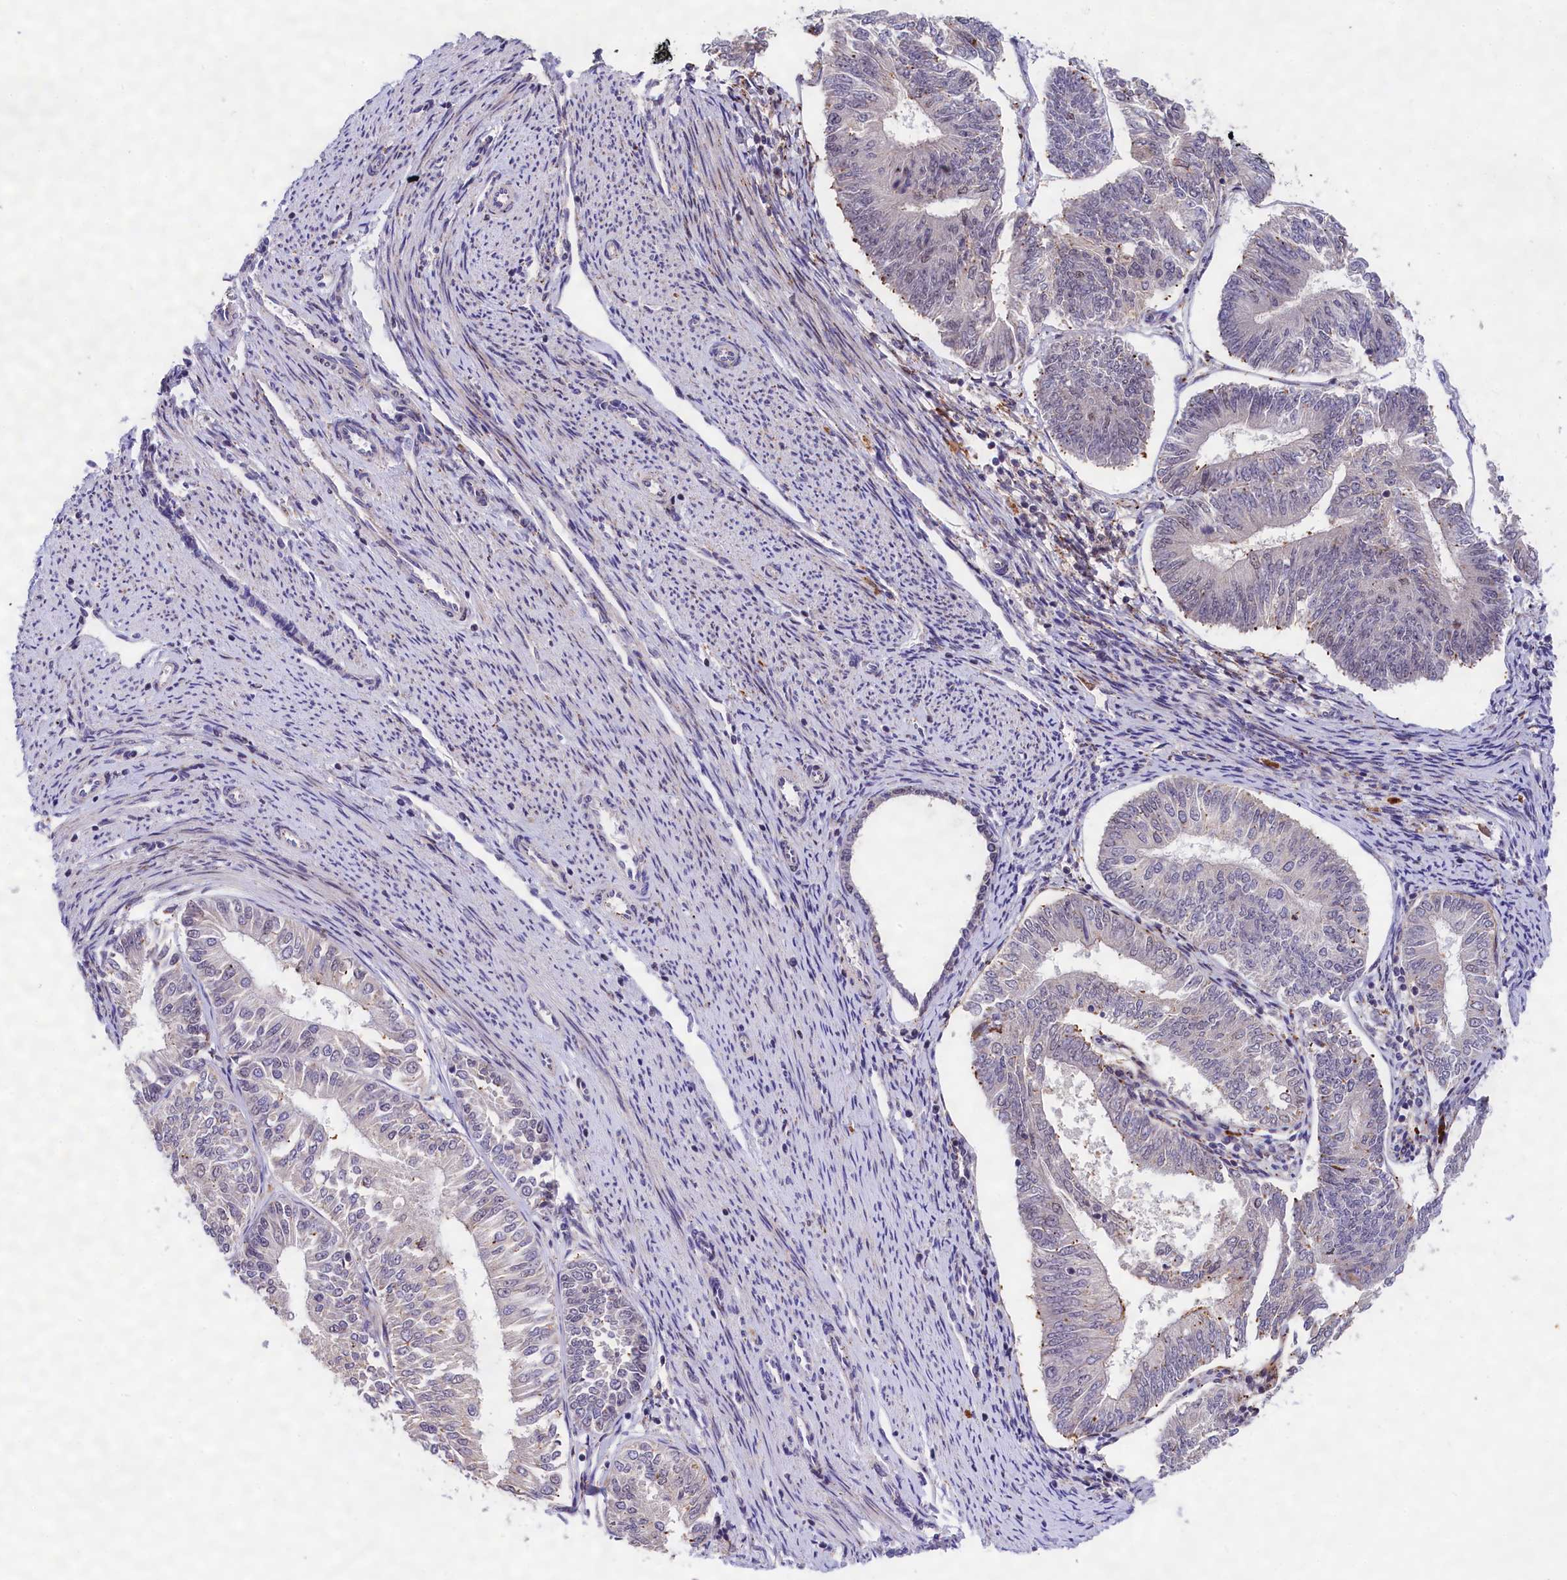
{"staining": {"intensity": "negative", "quantity": "none", "location": "none"}, "tissue": "endometrial cancer", "cell_type": "Tumor cells", "image_type": "cancer", "snomed": [{"axis": "morphology", "description": "Adenocarcinoma, NOS"}, {"axis": "topography", "description": "Endometrium"}], "caption": "IHC micrograph of endometrial adenocarcinoma stained for a protein (brown), which exhibits no expression in tumor cells.", "gene": "FBXO45", "patient": {"sex": "female", "age": 58}}